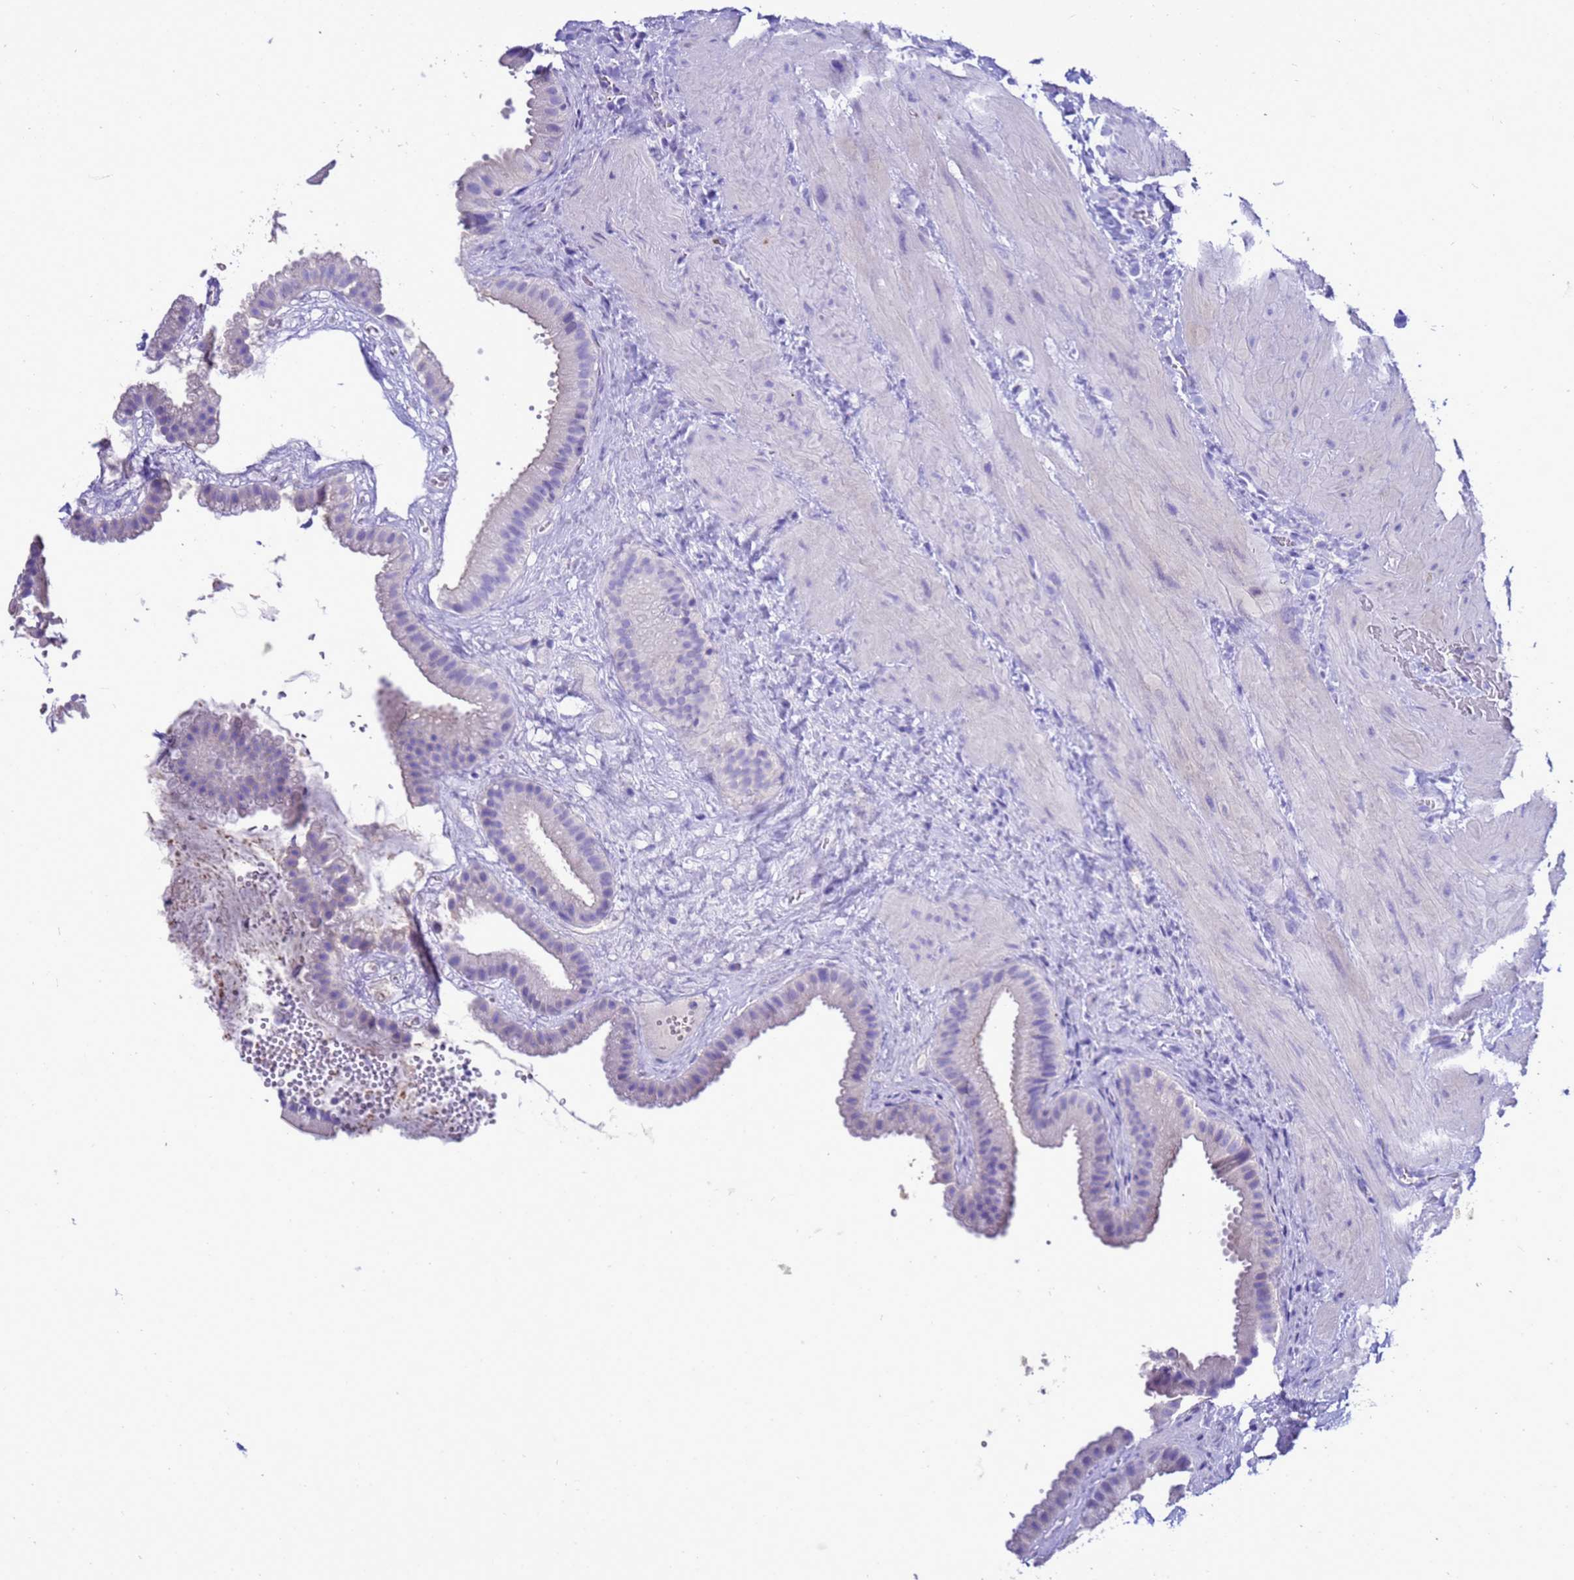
{"staining": {"intensity": "negative", "quantity": "none", "location": "none"}, "tissue": "gallbladder", "cell_type": "Glandular cells", "image_type": "normal", "snomed": [{"axis": "morphology", "description": "Normal tissue, NOS"}, {"axis": "topography", "description": "Gallbladder"}], "caption": "An immunohistochemistry photomicrograph of benign gallbladder is shown. There is no staining in glandular cells of gallbladder. The staining was performed using DAB (3,3'-diaminobenzidine) to visualize the protein expression in brown, while the nuclei were stained in blue with hematoxylin (Magnification: 20x).", "gene": "BEST2", "patient": {"sex": "male", "age": 55}}